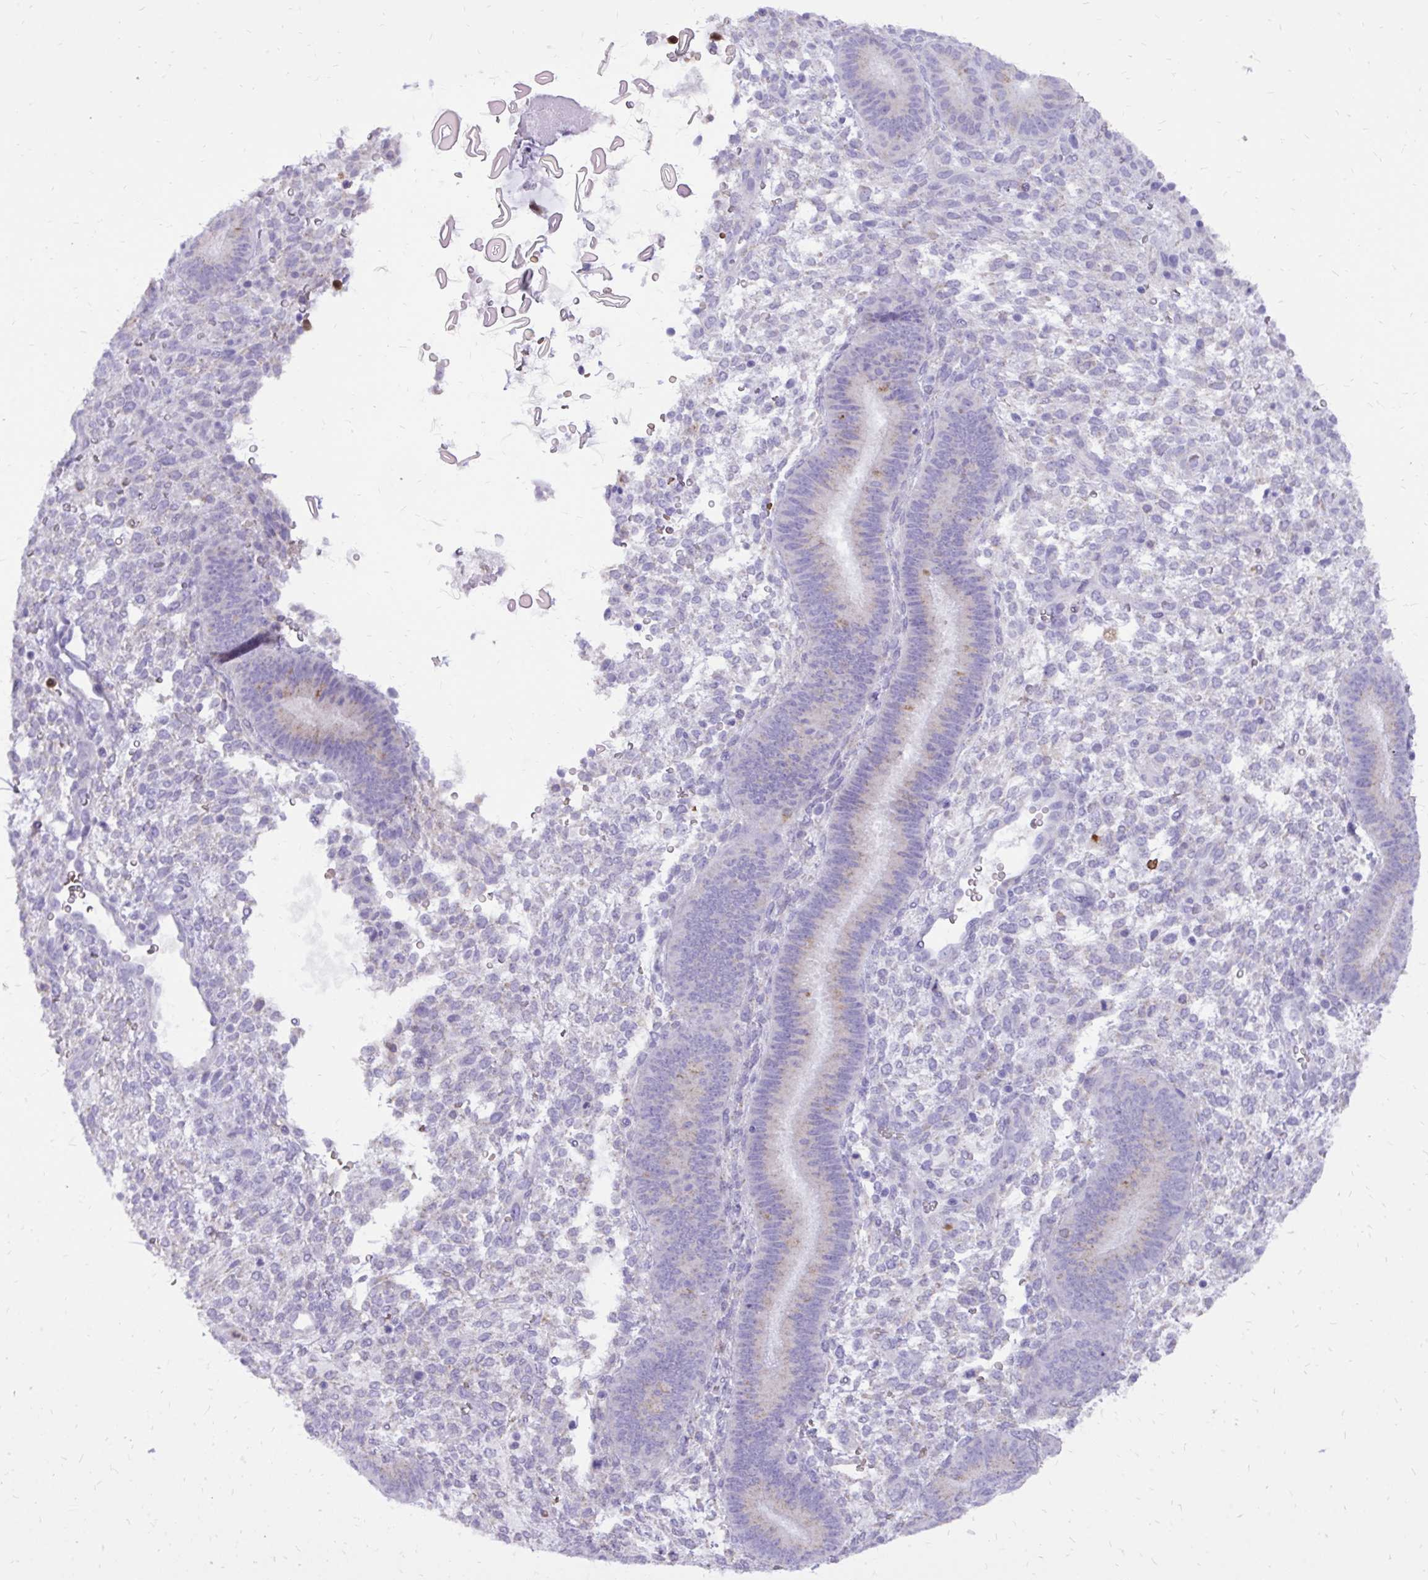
{"staining": {"intensity": "negative", "quantity": "none", "location": "none"}, "tissue": "endometrium", "cell_type": "Cells in endometrial stroma", "image_type": "normal", "snomed": [{"axis": "morphology", "description": "Normal tissue, NOS"}, {"axis": "topography", "description": "Endometrium"}], "caption": "High magnification brightfield microscopy of unremarkable endometrium stained with DAB (brown) and counterstained with hematoxylin (blue): cells in endometrial stroma show no significant staining. (Stains: DAB immunohistochemistry (IHC) with hematoxylin counter stain, Microscopy: brightfield microscopy at high magnification).", "gene": "CAT", "patient": {"sex": "female", "age": 39}}